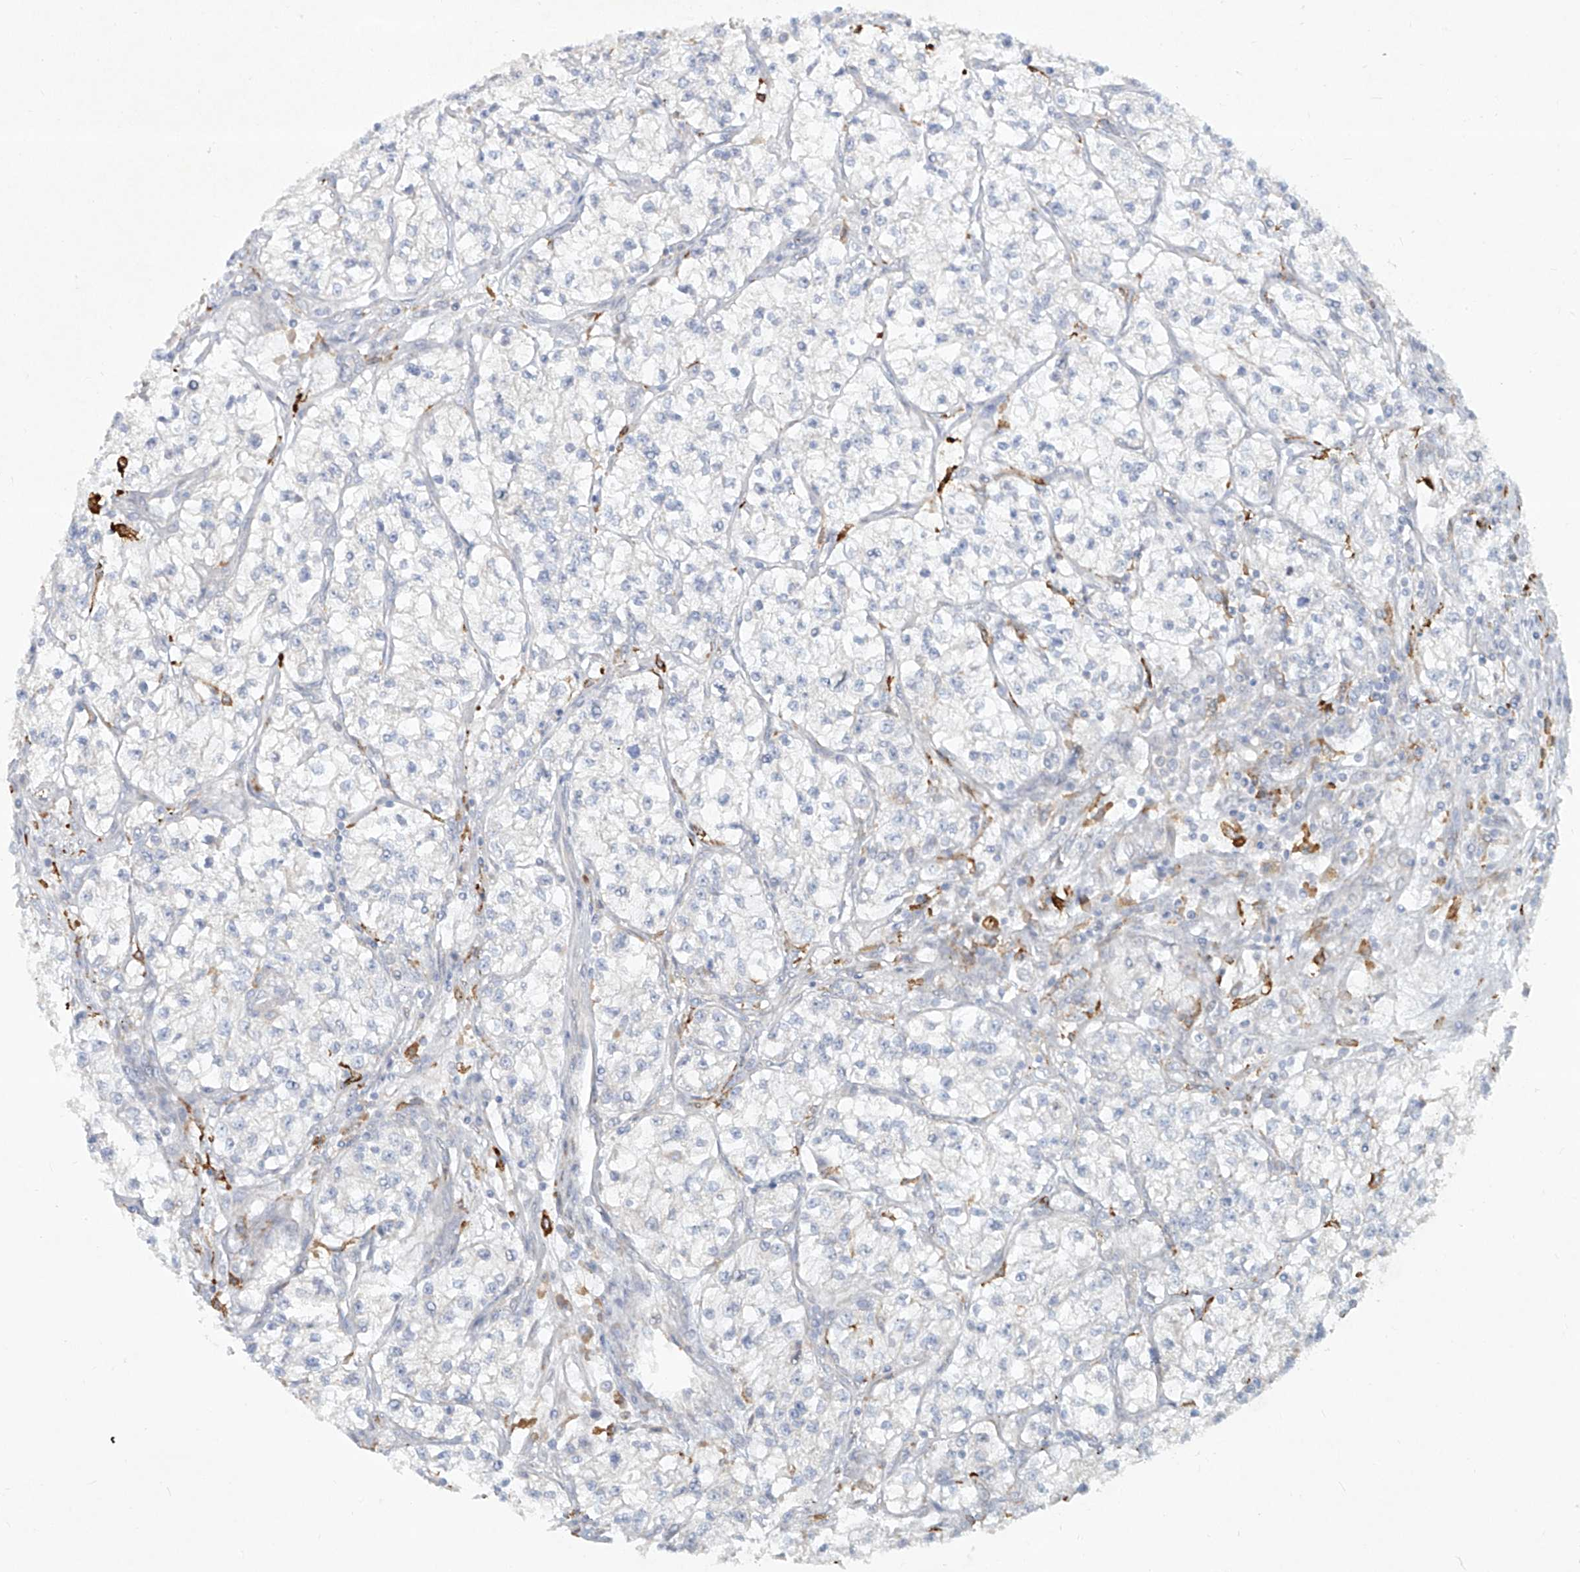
{"staining": {"intensity": "negative", "quantity": "none", "location": "none"}, "tissue": "renal cancer", "cell_type": "Tumor cells", "image_type": "cancer", "snomed": [{"axis": "morphology", "description": "Adenocarcinoma, NOS"}, {"axis": "topography", "description": "Kidney"}], "caption": "The IHC micrograph has no significant positivity in tumor cells of renal adenocarcinoma tissue. Brightfield microscopy of immunohistochemistry stained with DAB (brown) and hematoxylin (blue), captured at high magnification.", "gene": "CD209", "patient": {"sex": "female", "age": 57}}